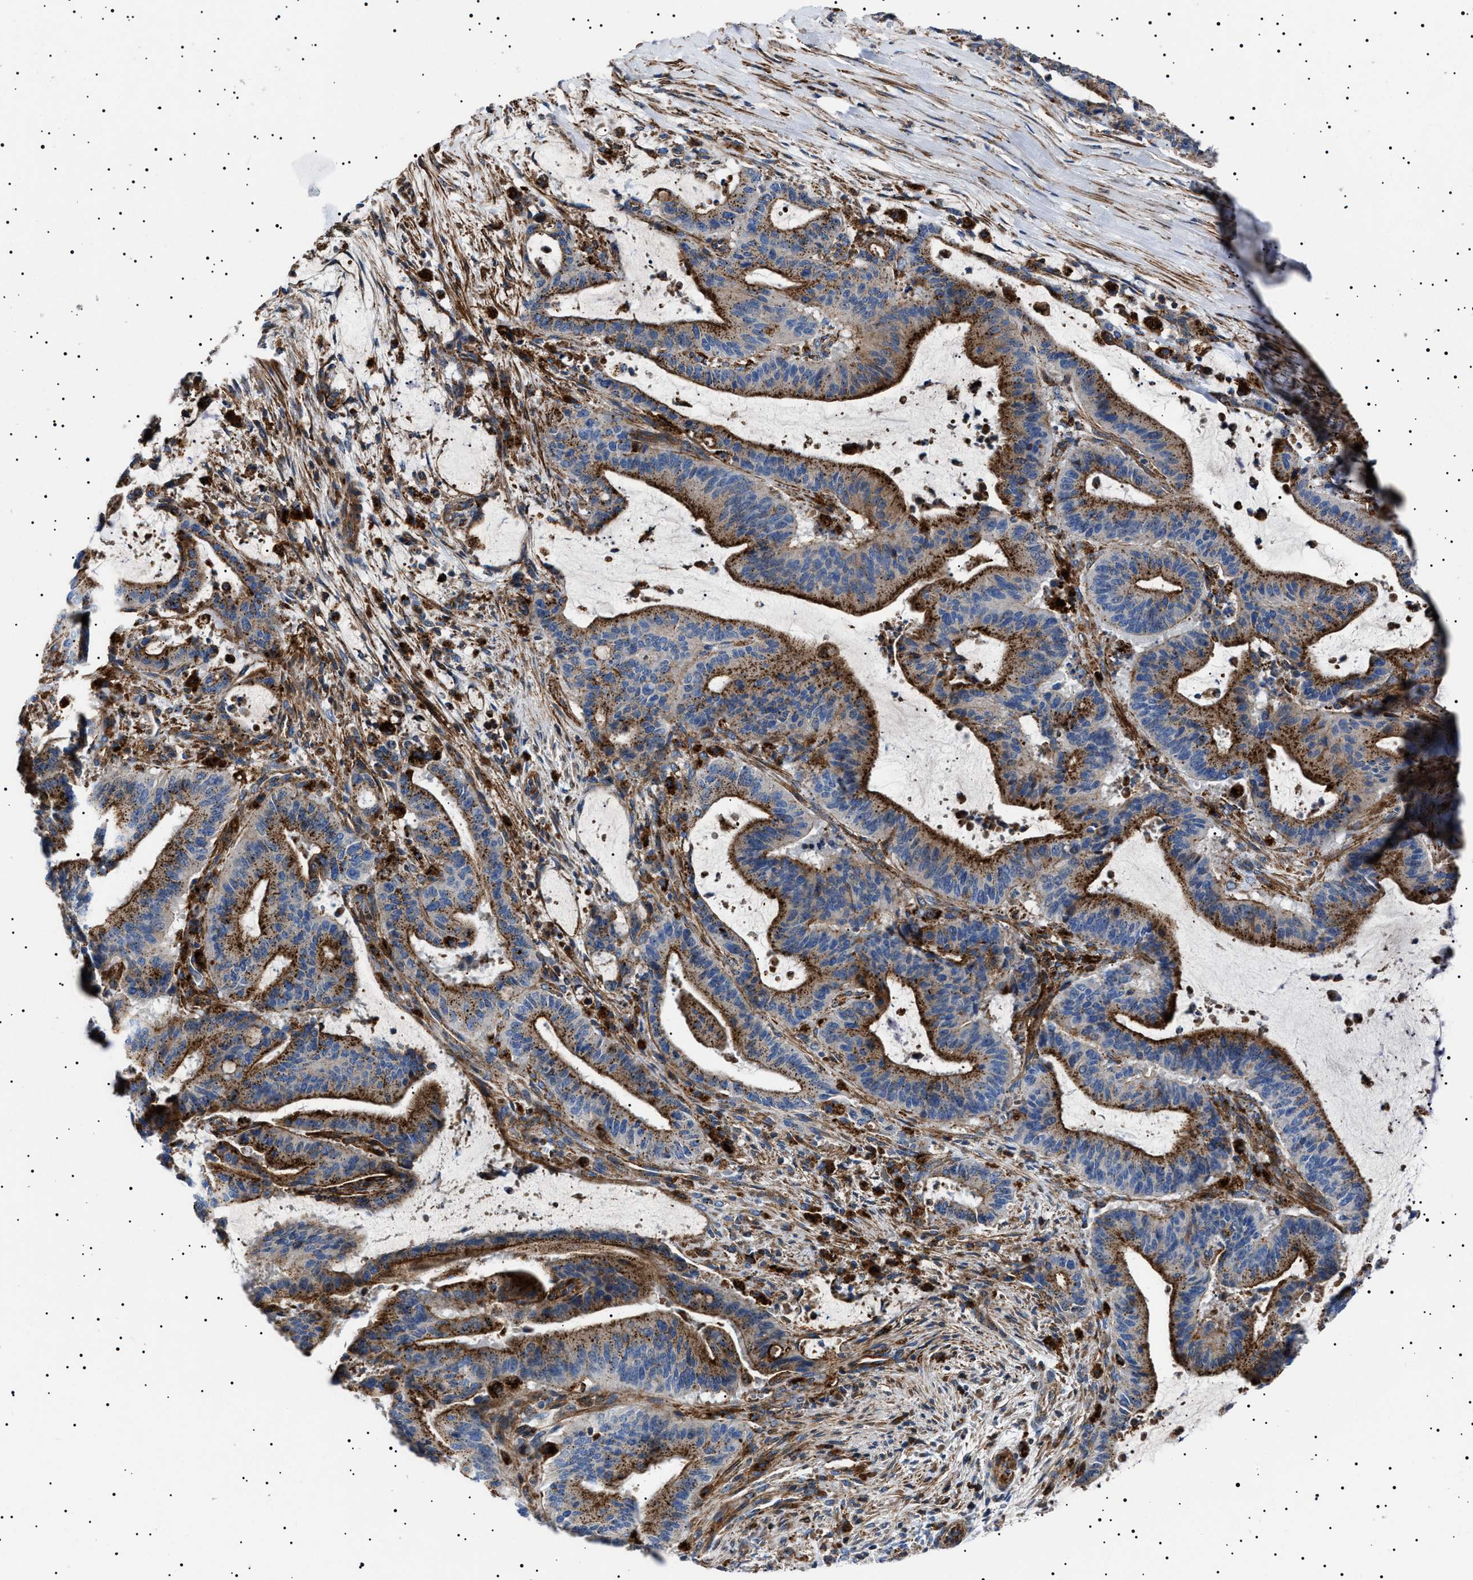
{"staining": {"intensity": "strong", "quantity": "25%-75%", "location": "cytoplasmic/membranous"}, "tissue": "liver cancer", "cell_type": "Tumor cells", "image_type": "cancer", "snomed": [{"axis": "morphology", "description": "Normal tissue, NOS"}, {"axis": "morphology", "description": "Cholangiocarcinoma"}, {"axis": "topography", "description": "Liver"}, {"axis": "topography", "description": "Peripheral nerve tissue"}], "caption": "High-magnification brightfield microscopy of liver cancer (cholangiocarcinoma) stained with DAB (brown) and counterstained with hematoxylin (blue). tumor cells exhibit strong cytoplasmic/membranous expression is seen in approximately25%-75% of cells.", "gene": "NEU1", "patient": {"sex": "female", "age": 73}}